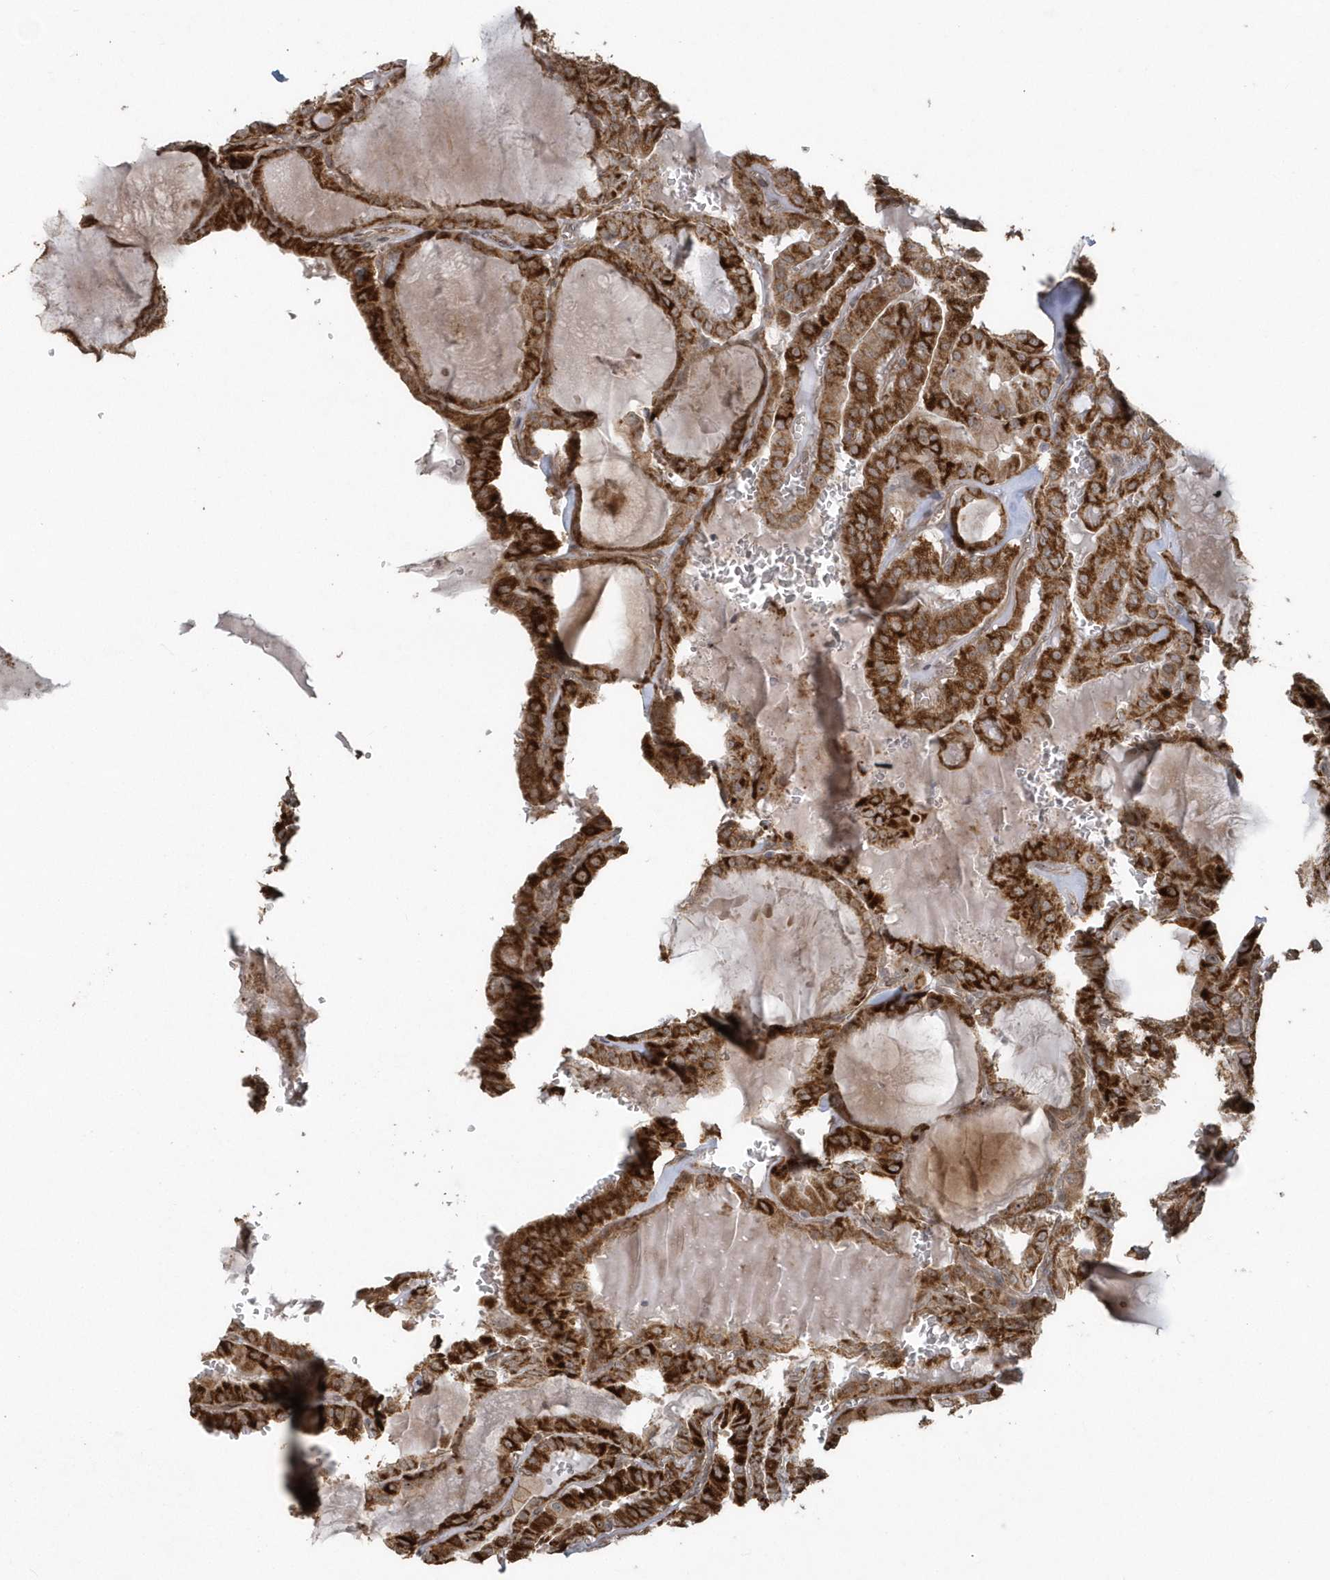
{"staining": {"intensity": "strong", "quantity": ">75%", "location": "cytoplasmic/membranous"}, "tissue": "thyroid cancer", "cell_type": "Tumor cells", "image_type": "cancer", "snomed": [{"axis": "morphology", "description": "Papillary adenocarcinoma, NOS"}, {"axis": "topography", "description": "Thyroid gland"}], "caption": "Thyroid papillary adenocarcinoma stained with a brown dye reveals strong cytoplasmic/membranous positive expression in about >75% of tumor cells.", "gene": "HERPUD1", "patient": {"sex": "male", "age": 52}}